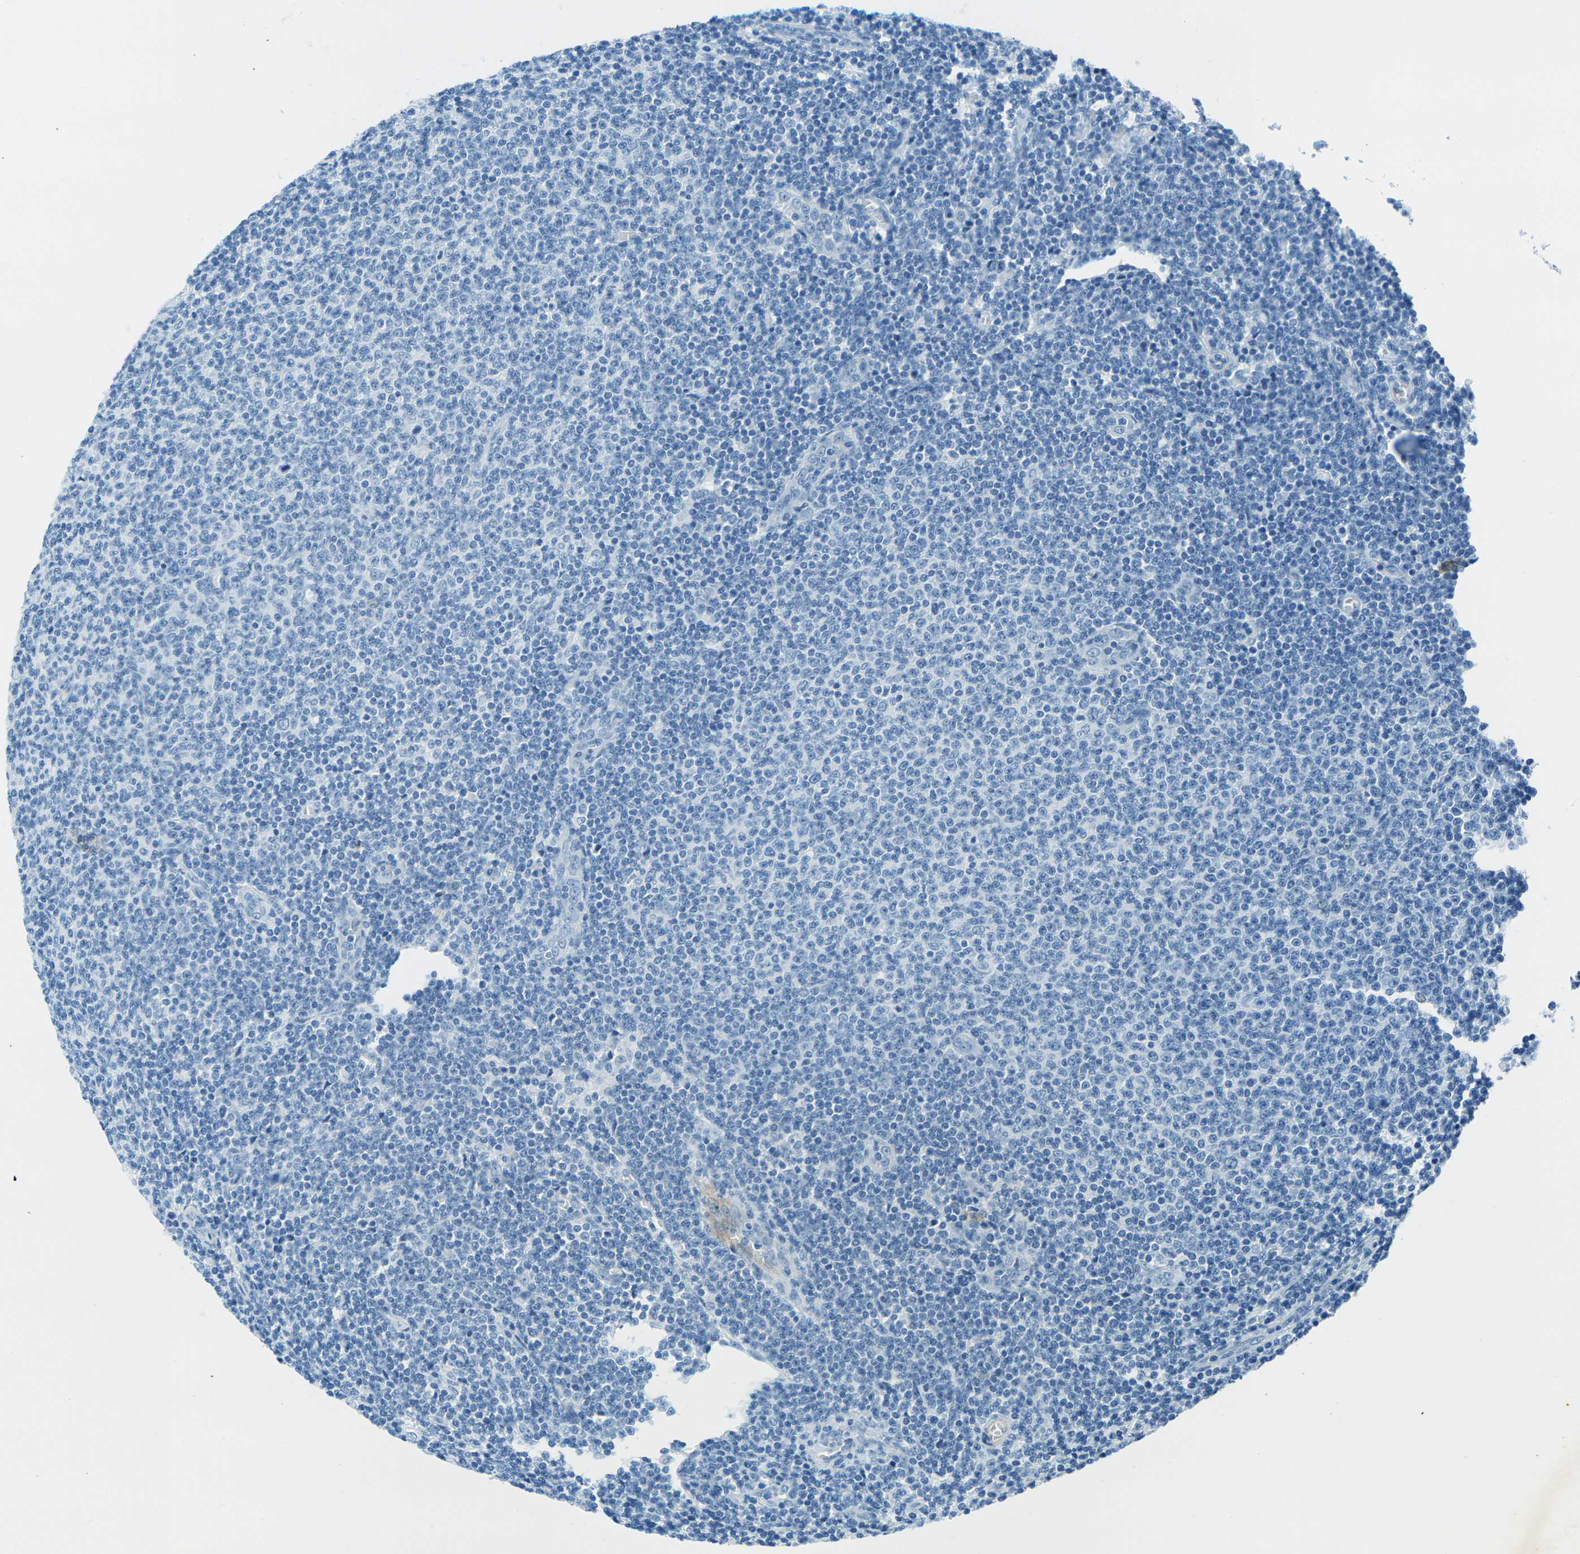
{"staining": {"intensity": "negative", "quantity": "none", "location": "none"}, "tissue": "lymphoma", "cell_type": "Tumor cells", "image_type": "cancer", "snomed": [{"axis": "morphology", "description": "Malignant lymphoma, non-Hodgkin's type, Low grade"}, {"axis": "topography", "description": "Lymph node"}], "caption": "Photomicrograph shows no protein staining in tumor cells of lymphoma tissue. (Brightfield microscopy of DAB immunohistochemistry at high magnification).", "gene": "OCLN", "patient": {"sex": "male", "age": 66}}